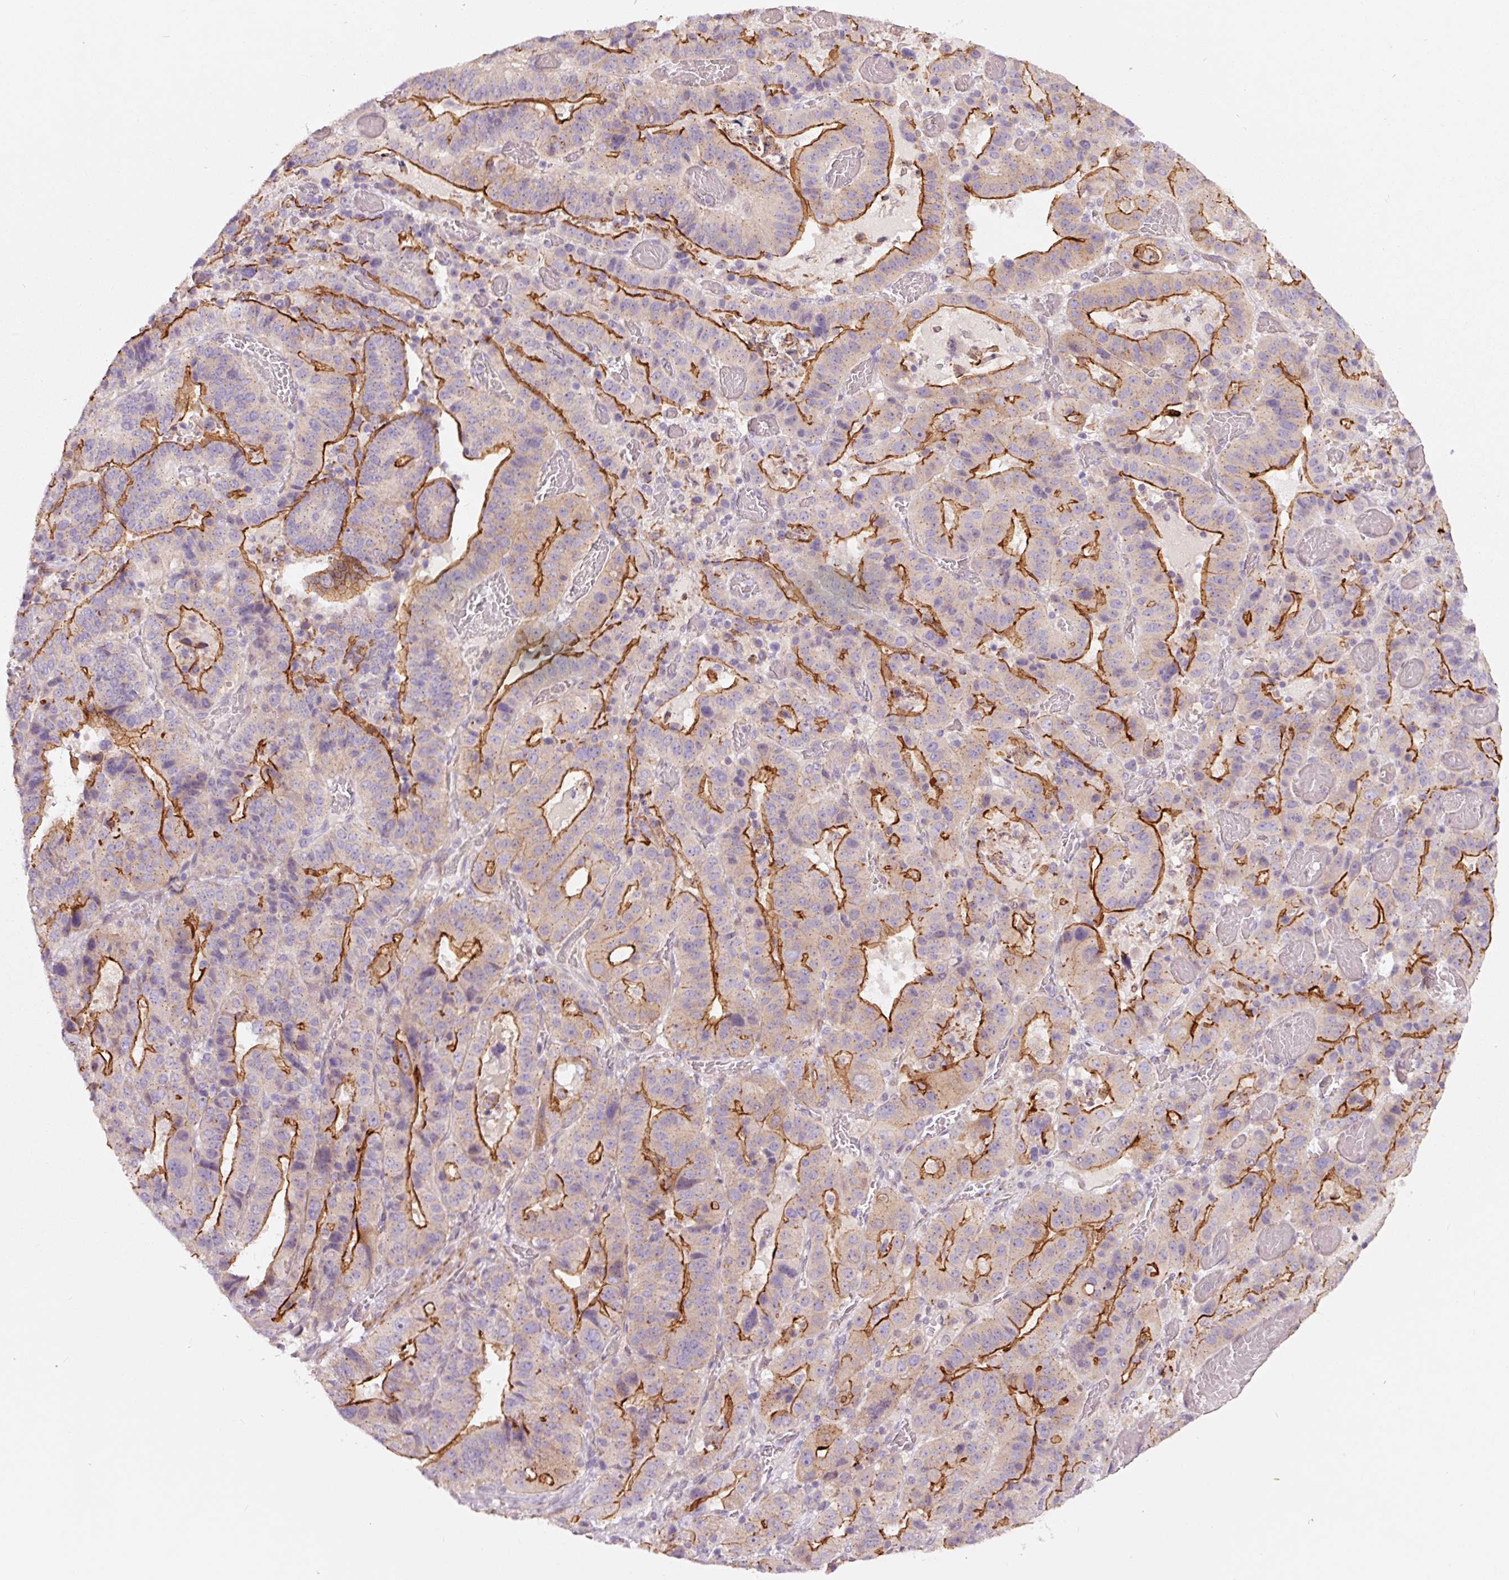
{"staining": {"intensity": "strong", "quantity": "25%-75%", "location": "cytoplasmic/membranous"}, "tissue": "stomach cancer", "cell_type": "Tumor cells", "image_type": "cancer", "snomed": [{"axis": "morphology", "description": "Adenocarcinoma, NOS"}, {"axis": "topography", "description": "Stomach"}], "caption": "Immunohistochemical staining of human stomach cancer reveals high levels of strong cytoplasmic/membranous protein expression in approximately 25%-75% of tumor cells.", "gene": "DAPP1", "patient": {"sex": "male", "age": 48}}